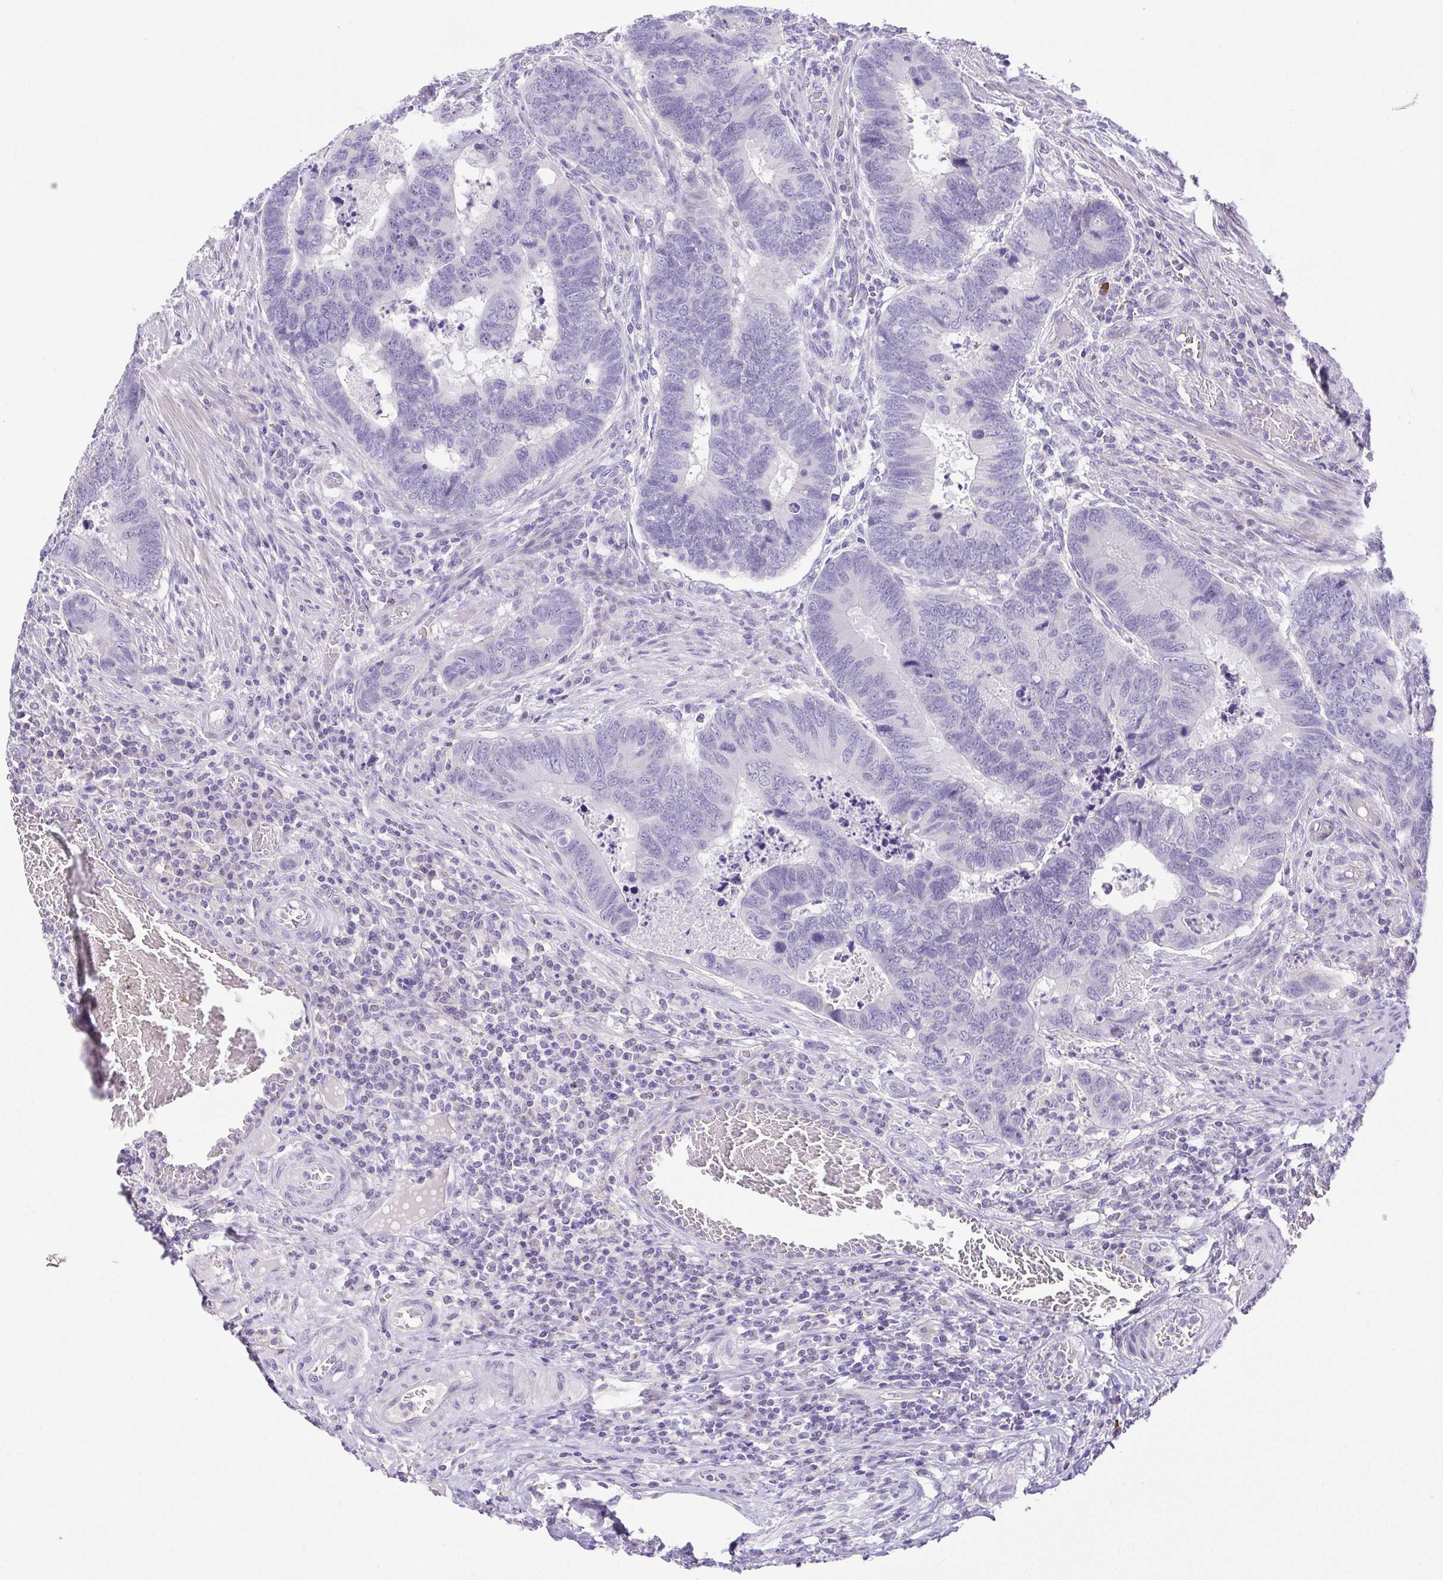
{"staining": {"intensity": "negative", "quantity": "none", "location": "none"}, "tissue": "colorectal cancer", "cell_type": "Tumor cells", "image_type": "cancer", "snomed": [{"axis": "morphology", "description": "Adenocarcinoma, NOS"}, {"axis": "topography", "description": "Colon"}], "caption": "Colorectal adenocarcinoma stained for a protein using immunohistochemistry demonstrates no expression tumor cells.", "gene": "HAPLN2", "patient": {"sex": "male", "age": 62}}